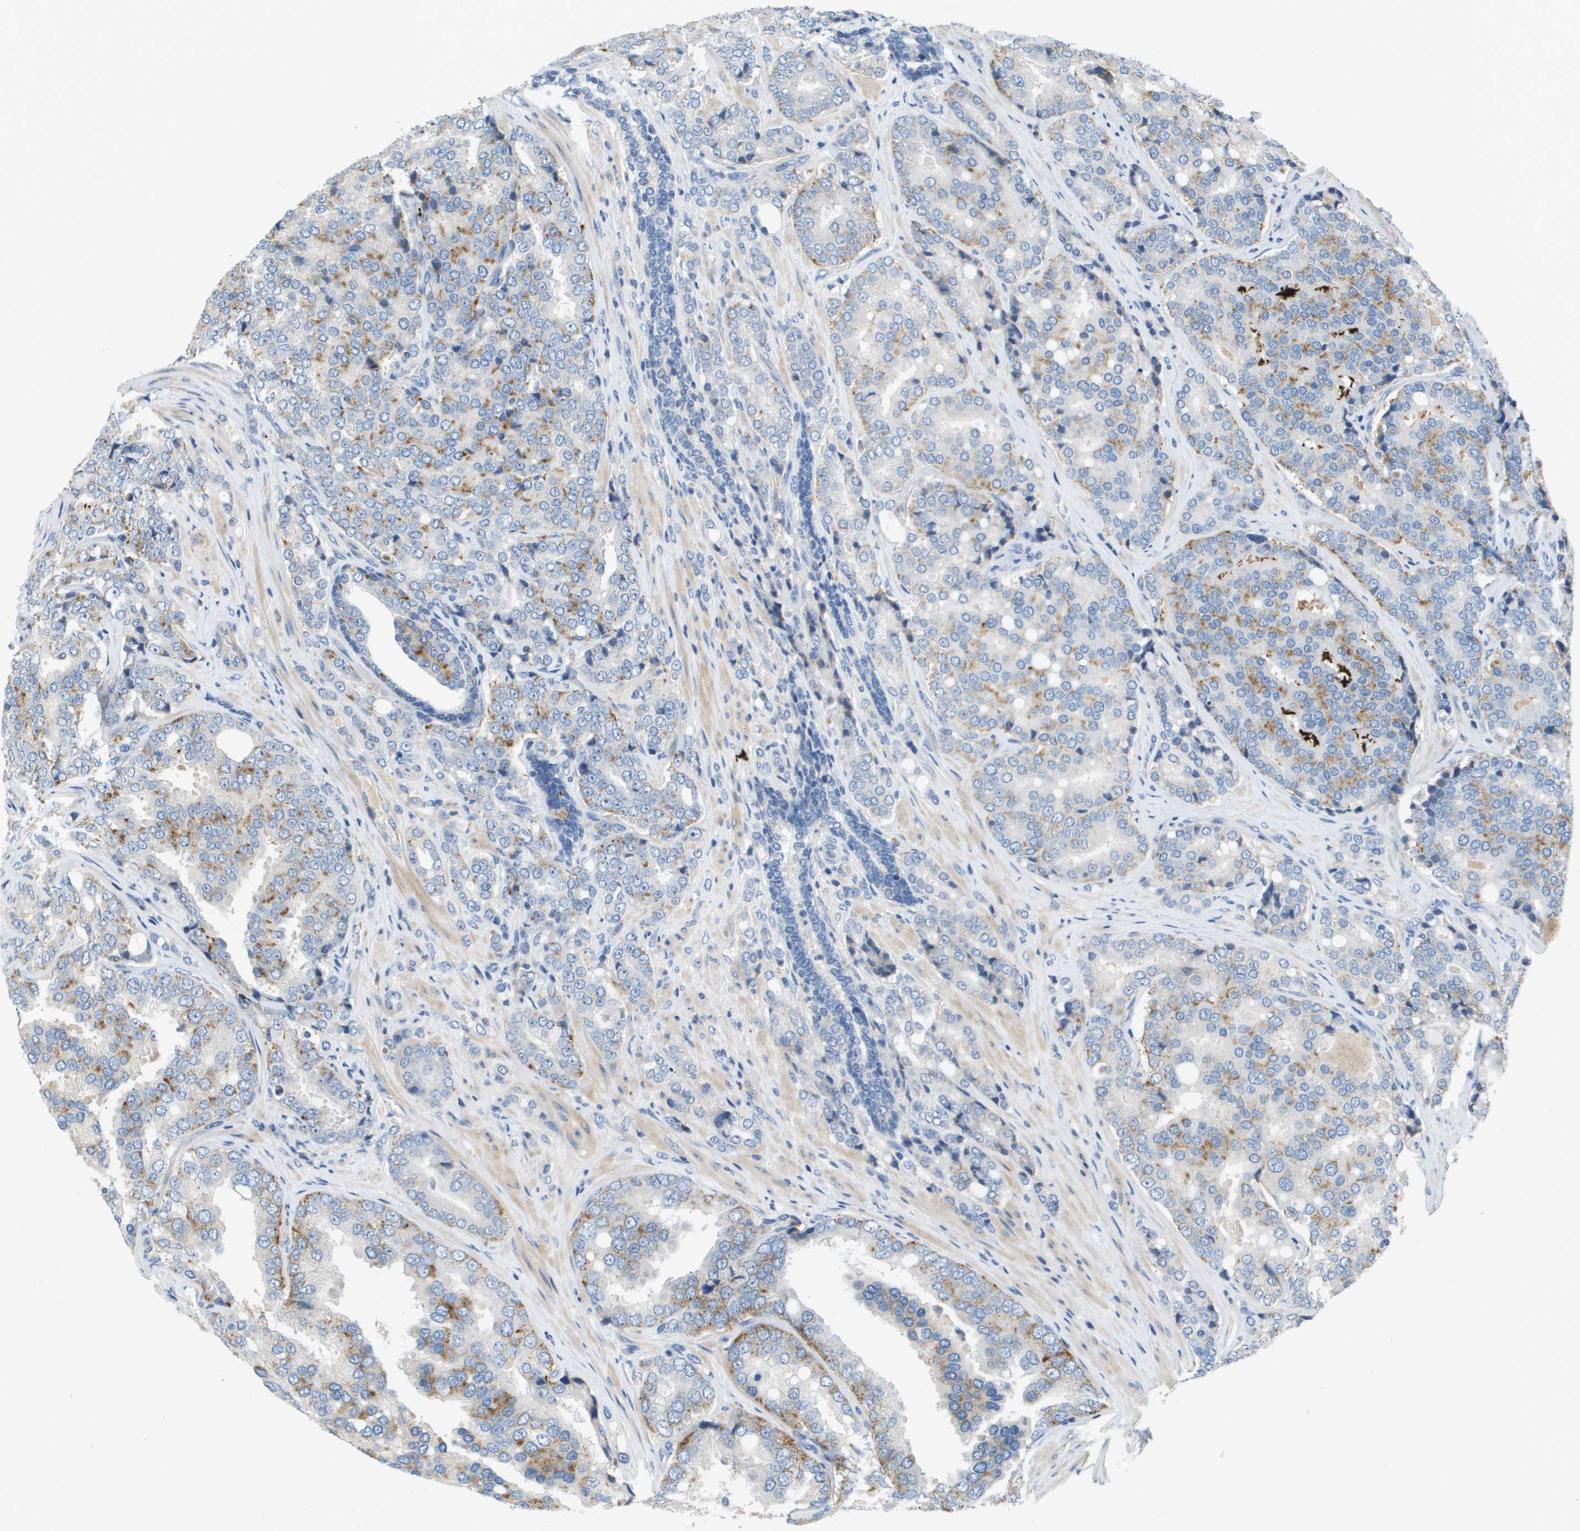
{"staining": {"intensity": "weak", "quantity": "25%-75%", "location": "cytoplasmic/membranous"}, "tissue": "prostate cancer", "cell_type": "Tumor cells", "image_type": "cancer", "snomed": [{"axis": "morphology", "description": "Adenocarcinoma, High grade"}, {"axis": "topography", "description": "Prostate"}], "caption": "A brown stain shows weak cytoplasmic/membranous staining of a protein in prostate cancer (high-grade adenocarcinoma) tumor cells.", "gene": "B3GNT5", "patient": {"sex": "male", "age": 50}}